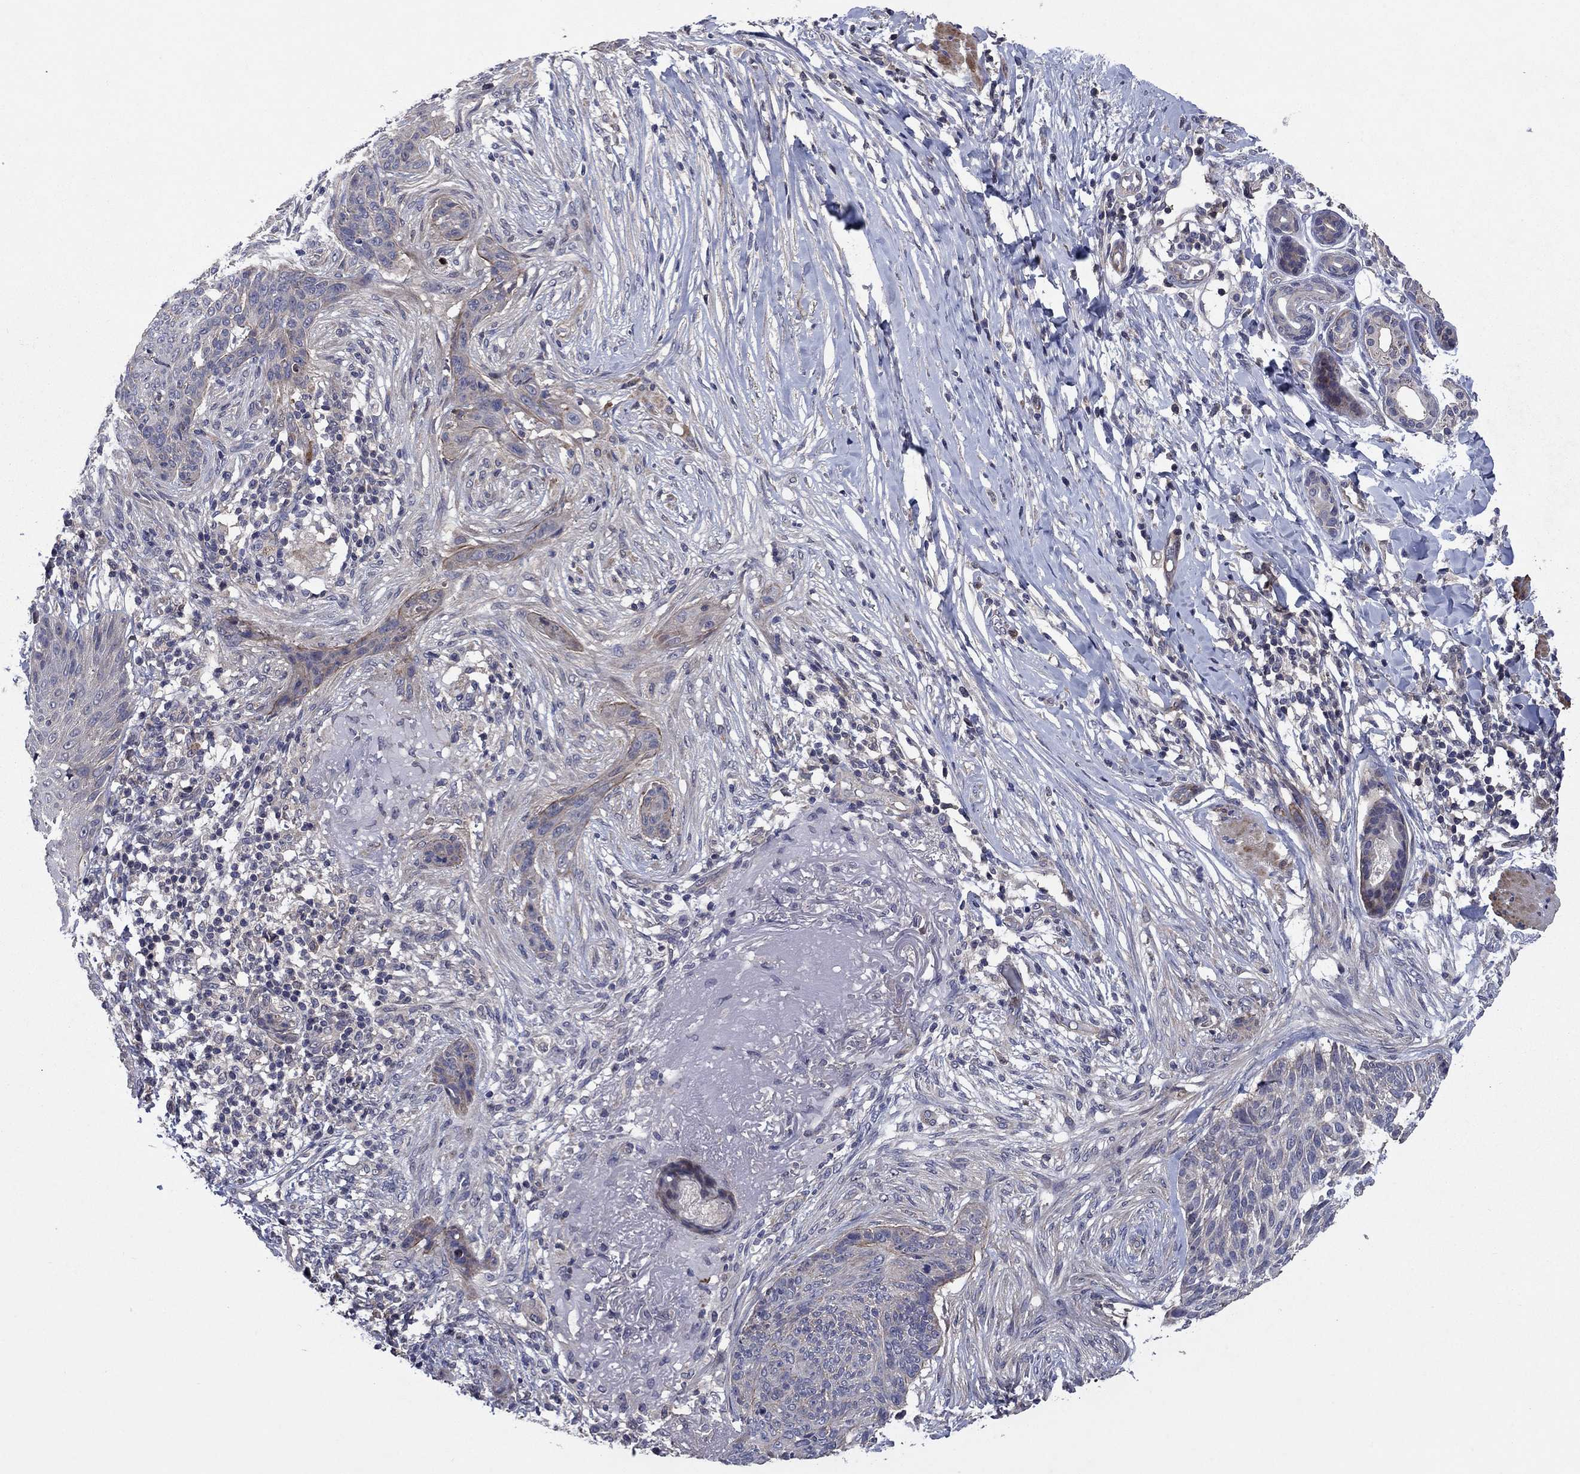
{"staining": {"intensity": "negative", "quantity": "none", "location": "none"}, "tissue": "skin cancer", "cell_type": "Tumor cells", "image_type": "cancer", "snomed": [{"axis": "morphology", "description": "Normal tissue, NOS"}, {"axis": "morphology", "description": "Basal cell carcinoma"}, {"axis": "topography", "description": "Skin"}], "caption": "High magnification brightfield microscopy of skin cancer (basal cell carcinoma) stained with DAB (3,3'-diaminobenzidine) (brown) and counterstained with hematoxylin (blue): tumor cells show no significant positivity.", "gene": "MSRB1", "patient": {"sex": "male", "age": 84}}